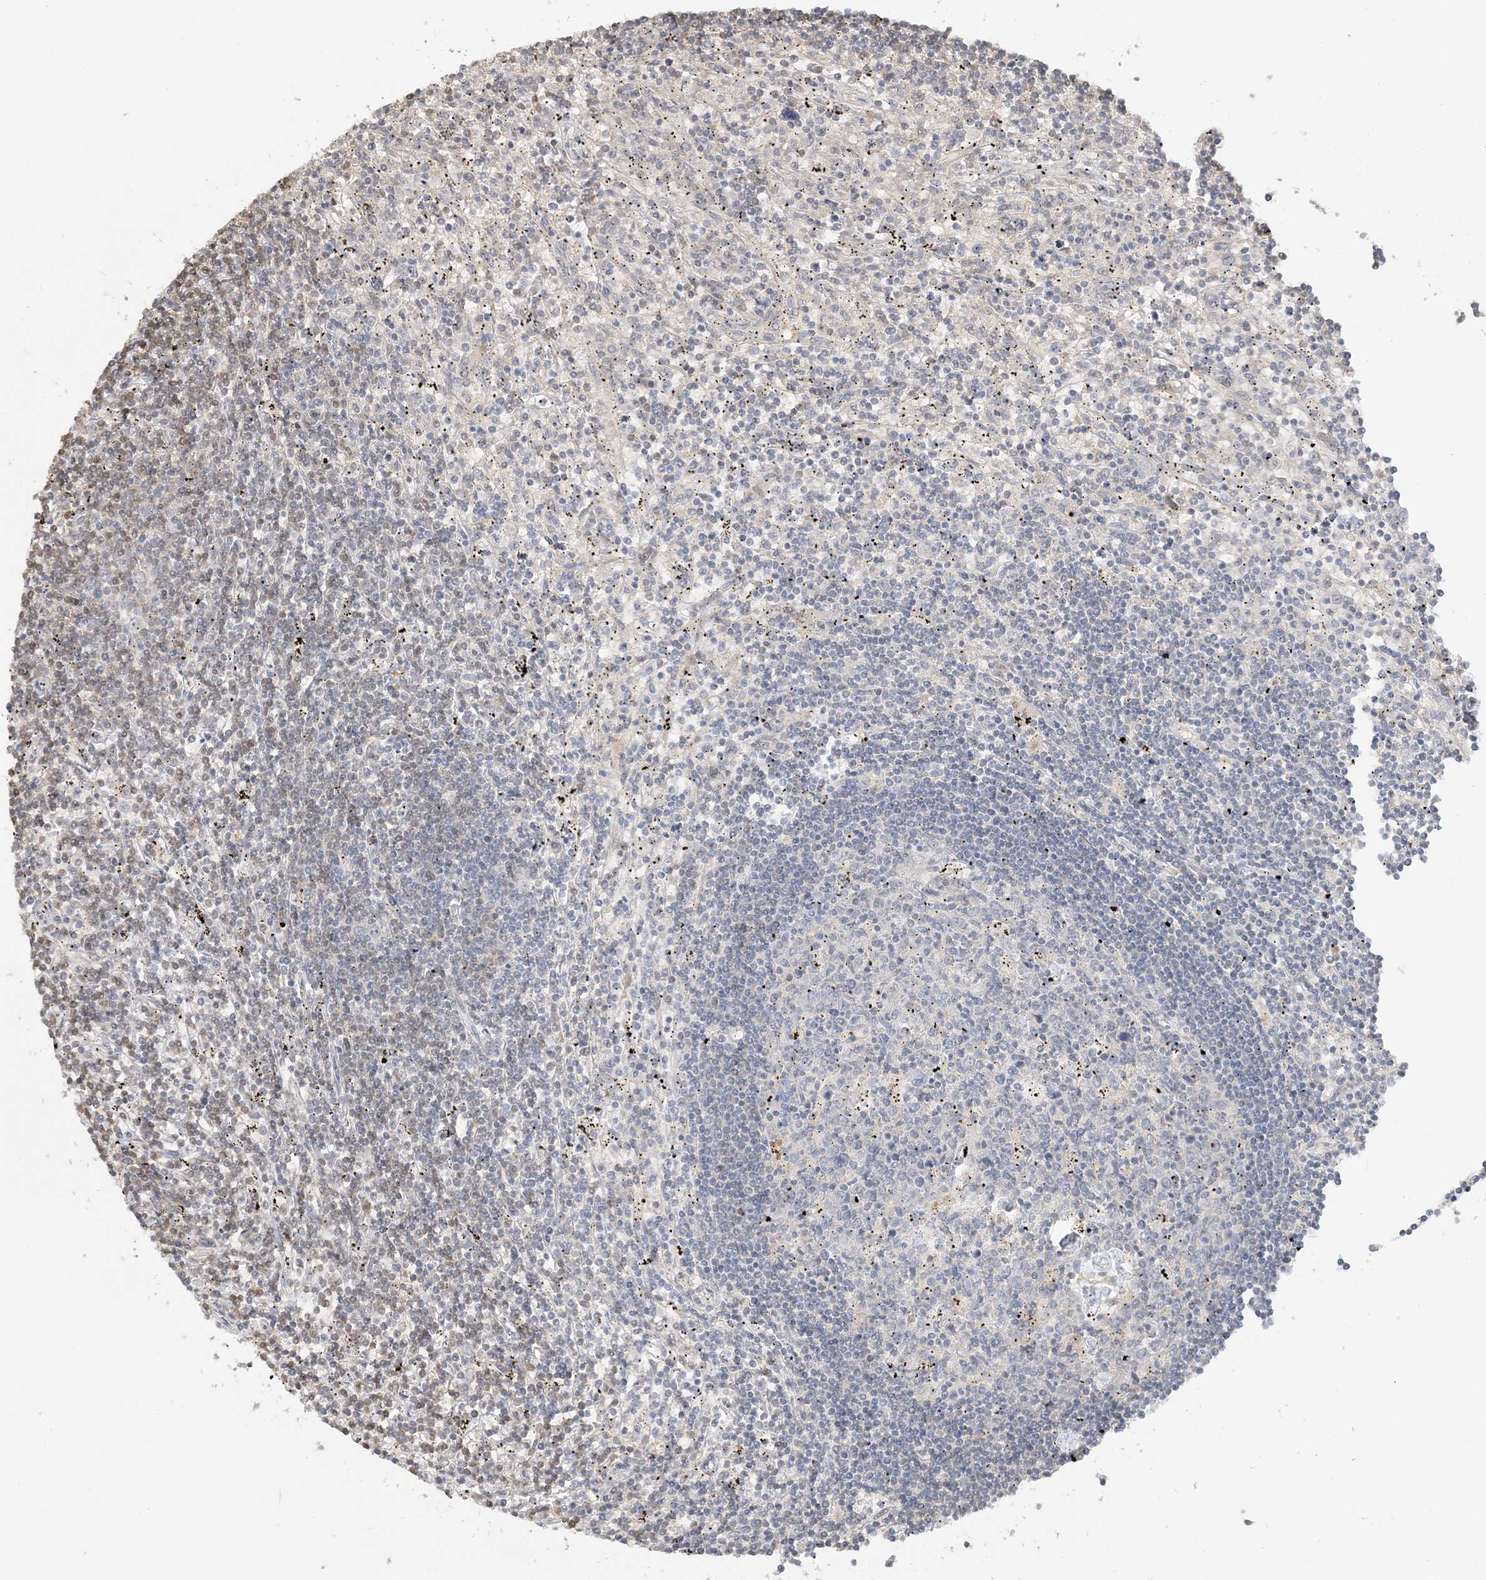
{"staining": {"intensity": "negative", "quantity": "none", "location": "none"}, "tissue": "lymphoma", "cell_type": "Tumor cells", "image_type": "cancer", "snomed": [{"axis": "morphology", "description": "Malignant lymphoma, non-Hodgkin's type, Low grade"}, {"axis": "topography", "description": "Spleen"}], "caption": "IHC photomicrograph of low-grade malignant lymphoma, non-Hodgkin's type stained for a protein (brown), which reveals no staining in tumor cells.", "gene": "SUMO2", "patient": {"sex": "male", "age": 76}}